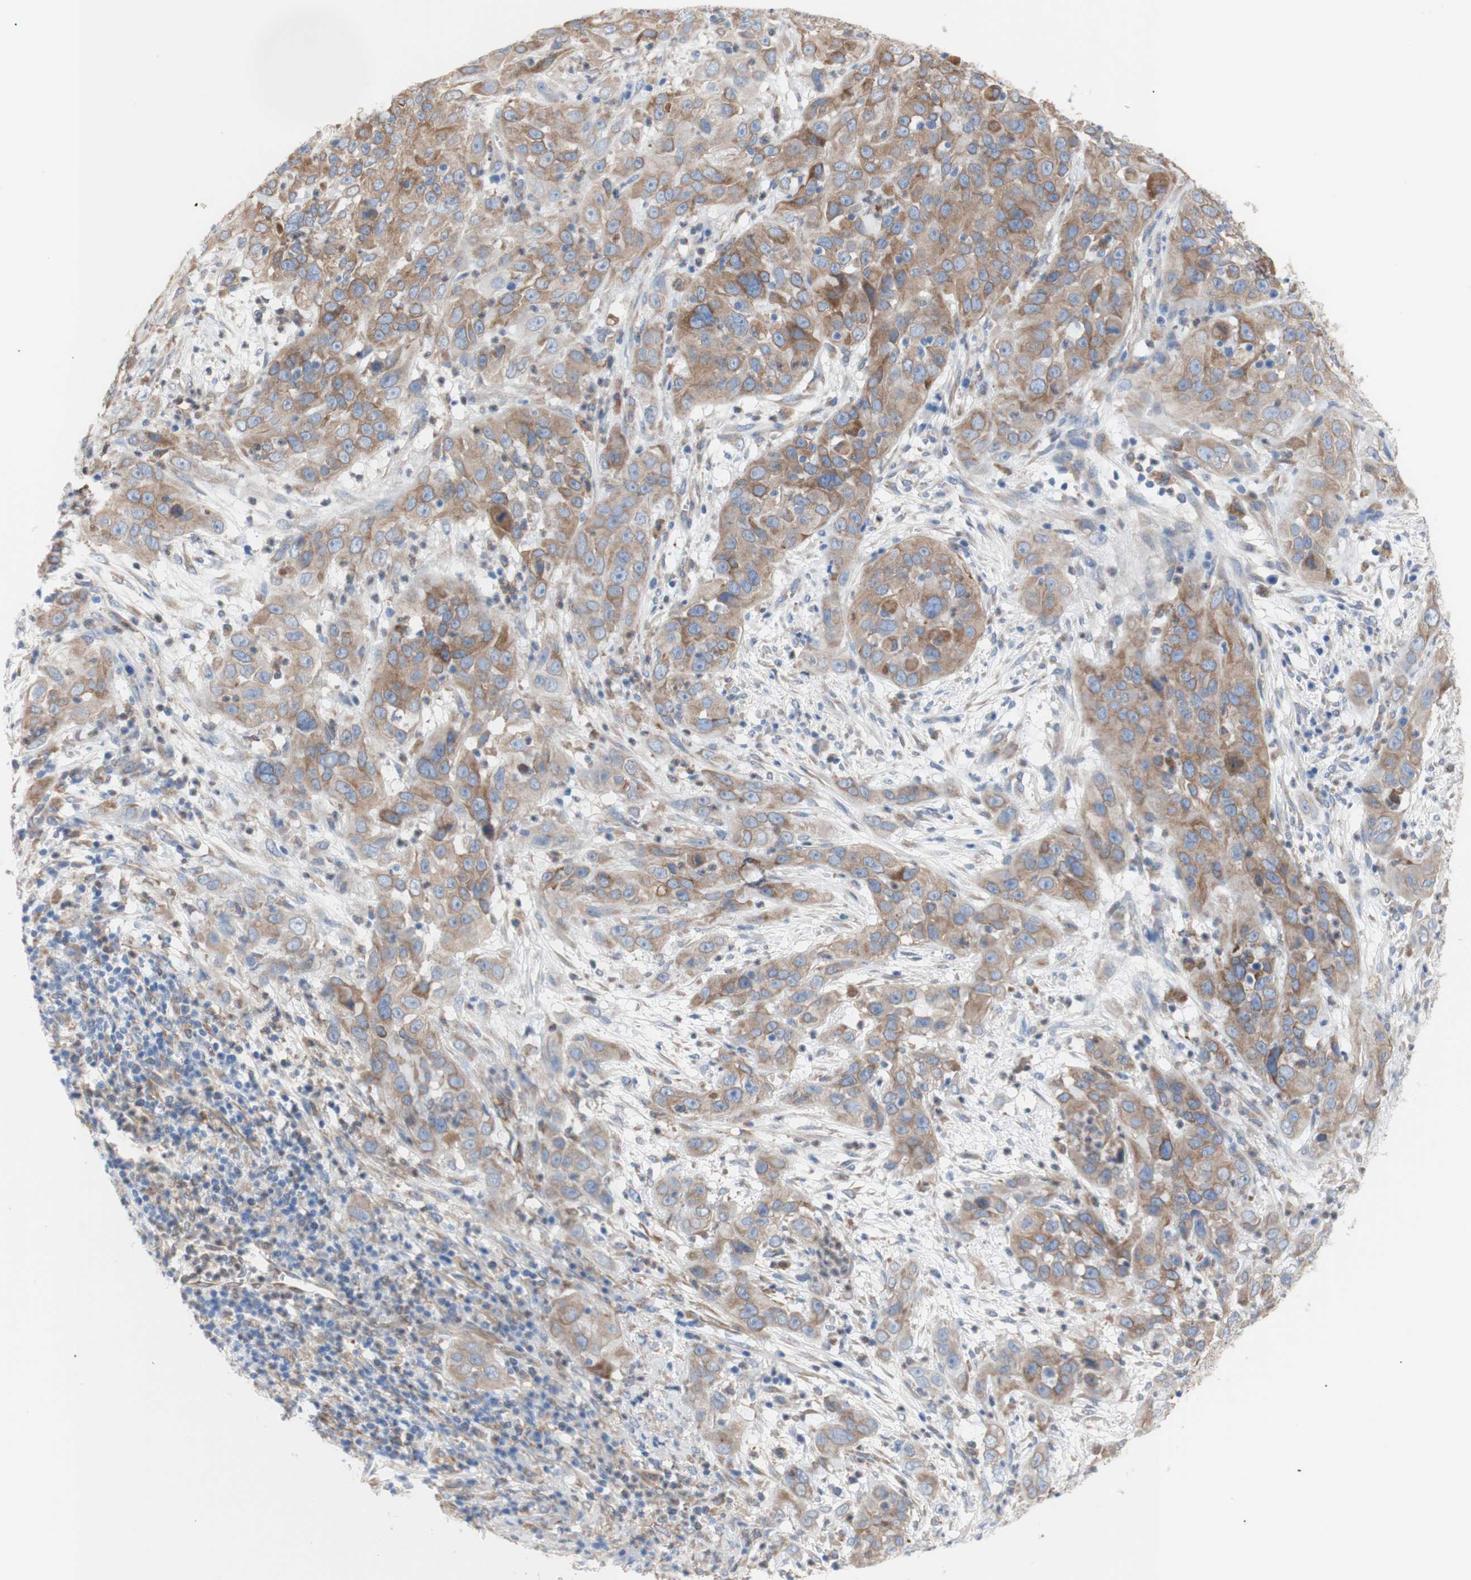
{"staining": {"intensity": "moderate", "quantity": ">75%", "location": "cytoplasmic/membranous"}, "tissue": "cervical cancer", "cell_type": "Tumor cells", "image_type": "cancer", "snomed": [{"axis": "morphology", "description": "Squamous cell carcinoma, NOS"}, {"axis": "topography", "description": "Cervix"}], "caption": "A brown stain highlights moderate cytoplasmic/membranous expression of a protein in human cervical cancer (squamous cell carcinoma) tumor cells. The protein of interest is shown in brown color, while the nuclei are stained blue.", "gene": "ERLIN1", "patient": {"sex": "female", "age": 32}}